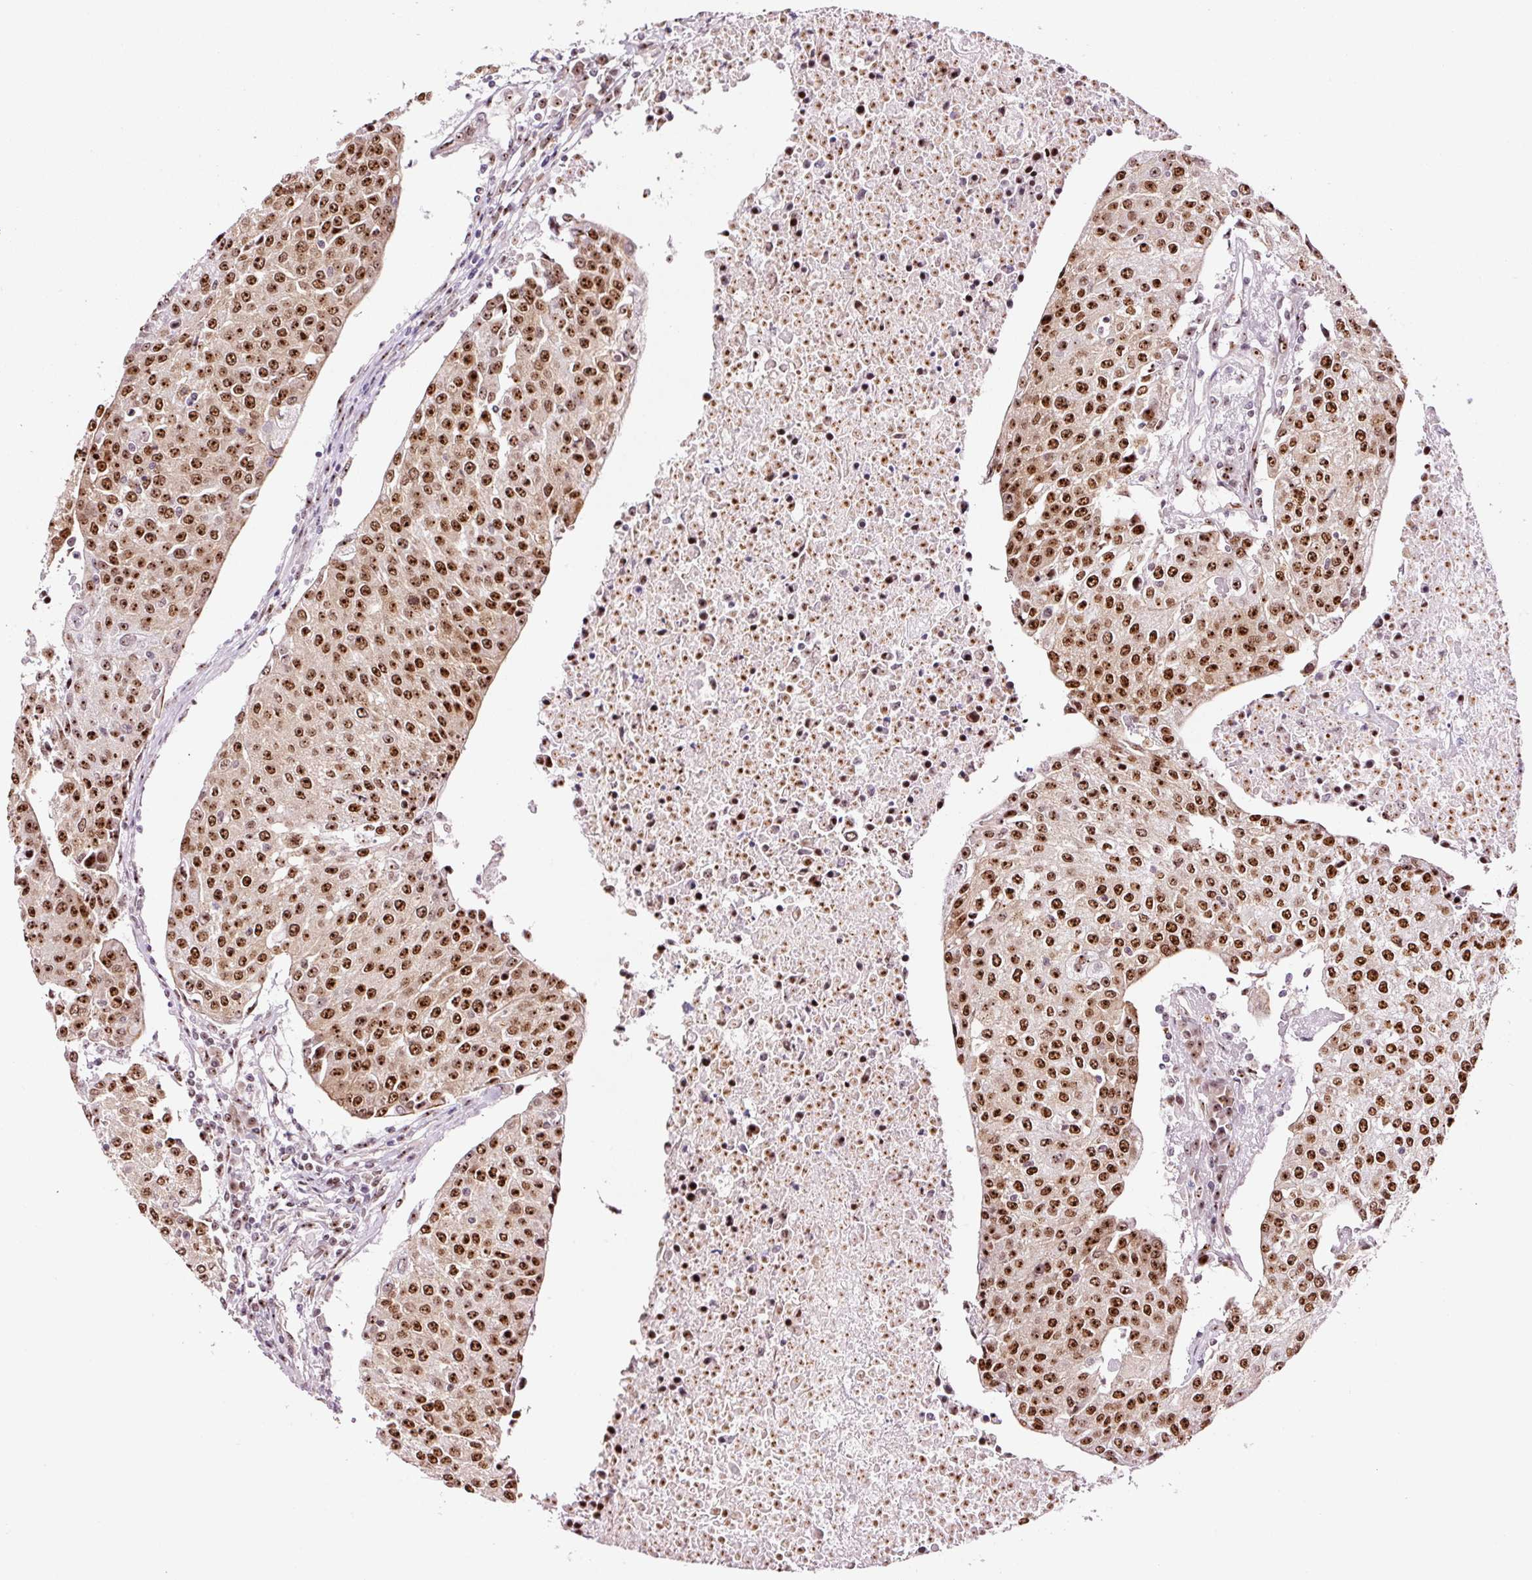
{"staining": {"intensity": "strong", "quantity": ">75%", "location": "nuclear"}, "tissue": "urothelial cancer", "cell_type": "Tumor cells", "image_type": "cancer", "snomed": [{"axis": "morphology", "description": "Urothelial carcinoma, High grade"}, {"axis": "topography", "description": "Urinary bladder"}], "caption": "IHC staining of urothelial carcinoma (high-grade), which reveals high levels of strong nuclear positivity in approximately >75% of tumor cells indicating strong nuclear protein staining. The staining was performed using DAB (brown) for protein detection and nuclei were counterstained in hematoxylin (blue).", "gene": "GNL3", "patient": {"sex": "female", "age": 85}}